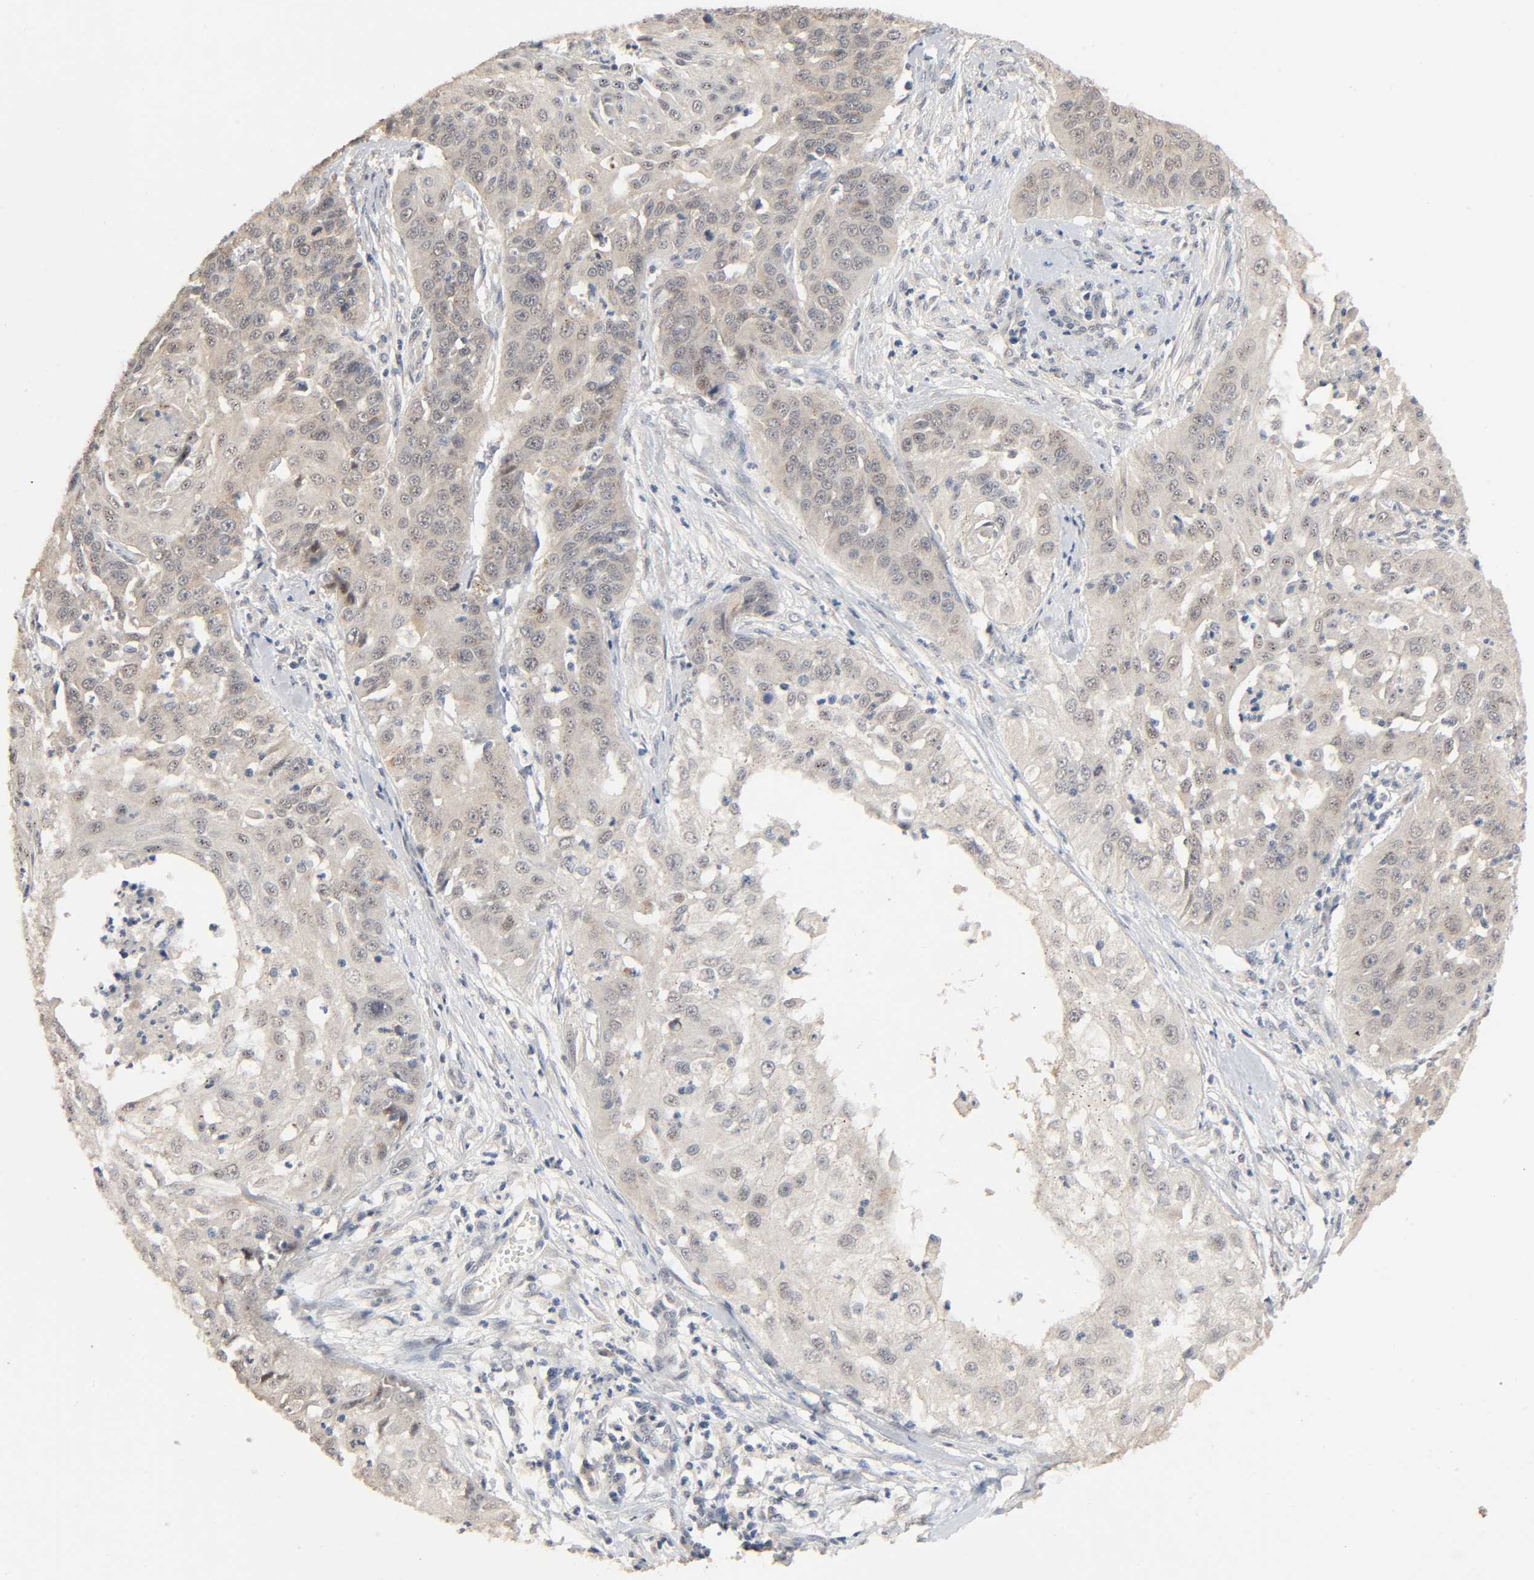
{"staining": {"intensity": "weak", "quantity": "<25%", "location": "cytoplasmic/membranous"}, "tissue": "cervical cancer", "cell_type": "Tumor cells", "image_type": "cancer", "snomed": [{"axis": "morphology", "description": "Squamous cell carcinoma, NOS"}, {"axis": "topography", "description": "Cervix"}], "caption": "There is no significant positivity in tumor cells of cervical cancer (squamous cell carcinoma). (Immunohistochemistry, brightfield microscopy, high magnification).", "gene": "MAGEA8", "patient": {"sex": "female", "age": 64}}